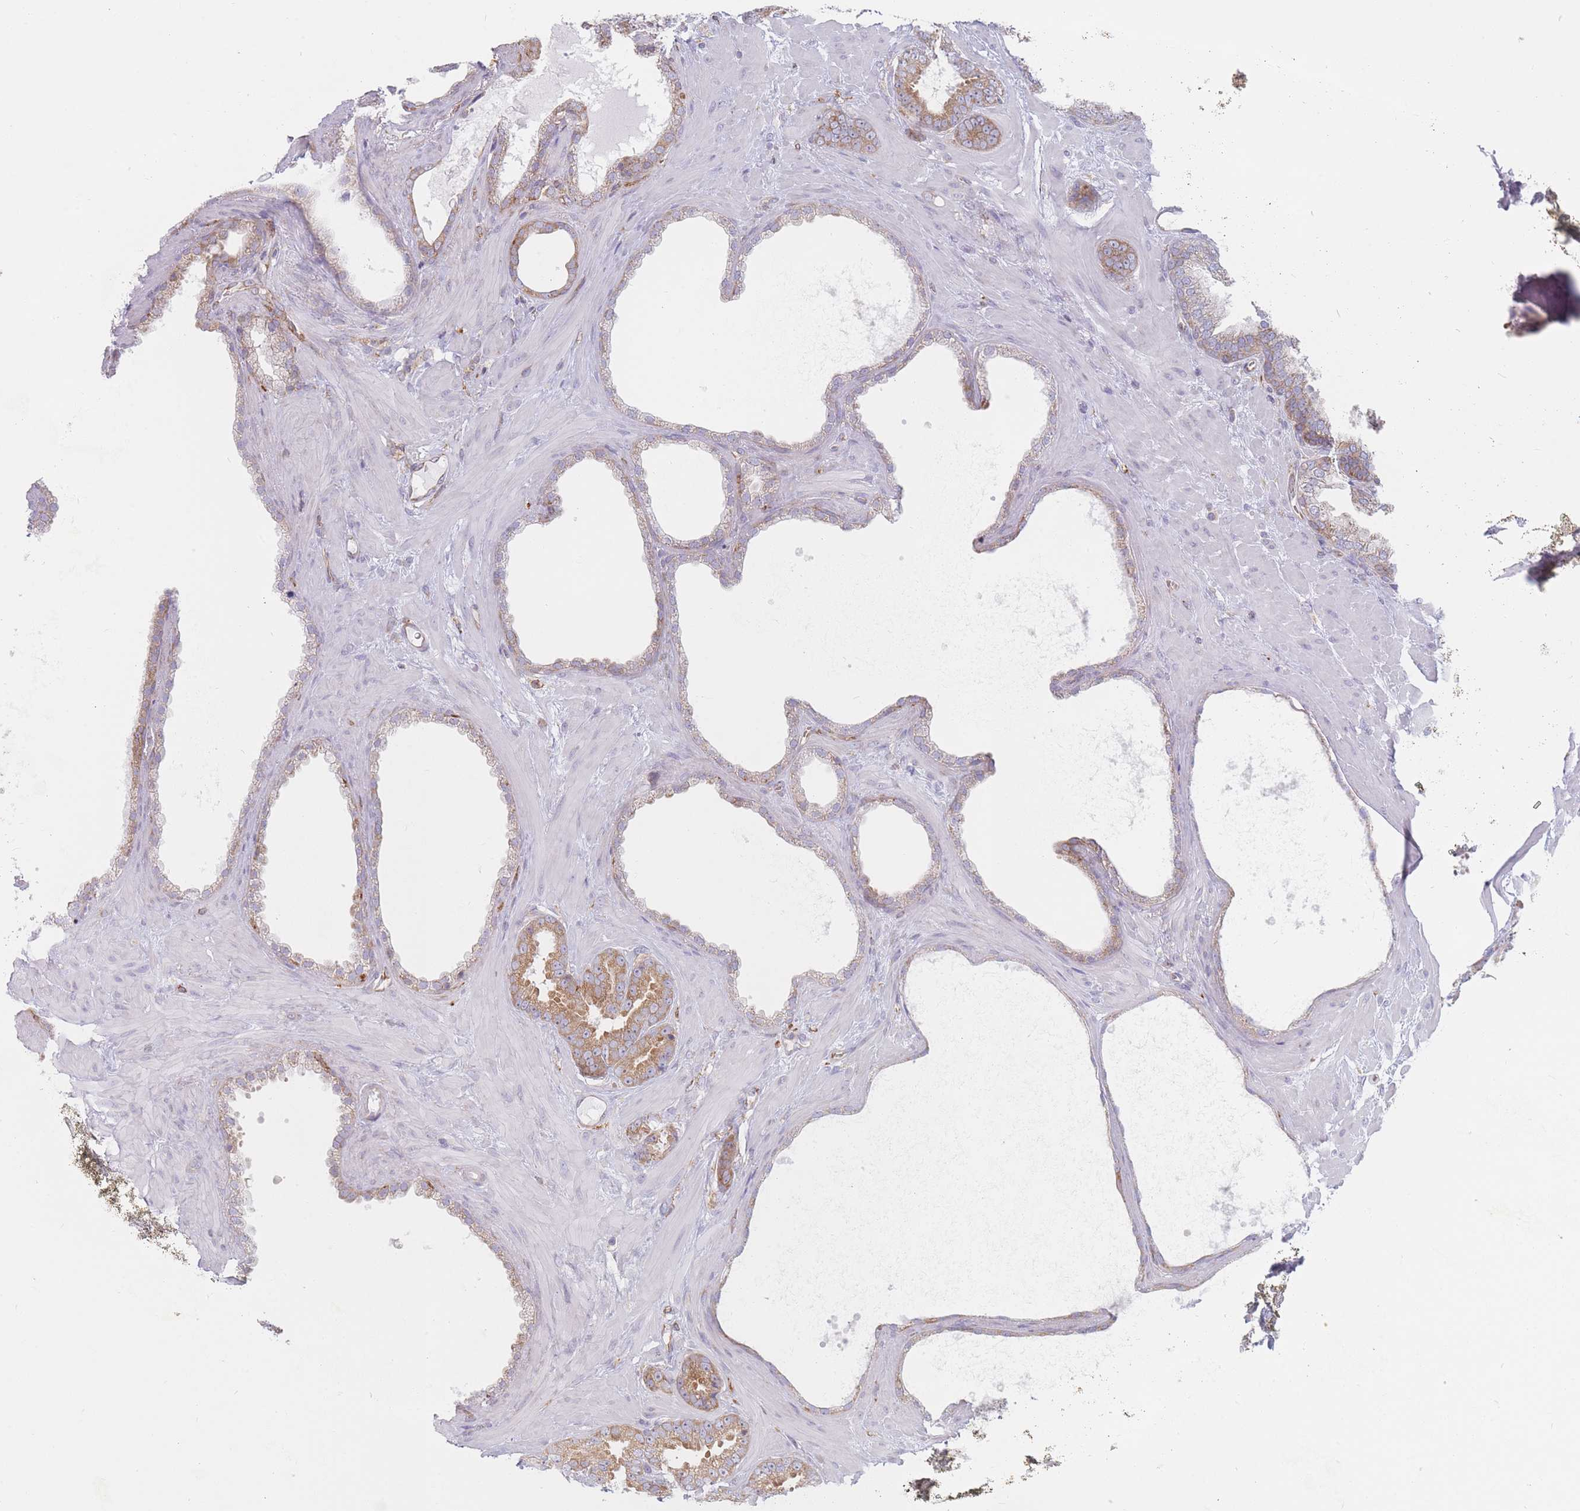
{"staining": {"intensity": "moderate", "quantity": "25%-75%", "location": "cytoplasmic/membranous"}, "tissue": "prostate cancer", "cell_type": "Tumor cells", "image_type": "cancer", "snomed": [{"axis": "morphology", "description": "Adenocarcinoma, Low grade"}, {"axis": "topography", "description": "Prostate"}], "caption": "Protein analysis of prostate cancer (adenocarcinoma (low-grade)) tissue shows moderate cytoplasmic/membranous positivity in about 25%-75% of tumor cells. The staining was performed using DAB (3,3'-diaminobenzidine) to visualize the protein expression in brown, while the nuclei were stained in blue with hematoxylin (Magnification: 20x).", "gene": "MAP1S", "patient": {"sex": "male", "age": 62}}